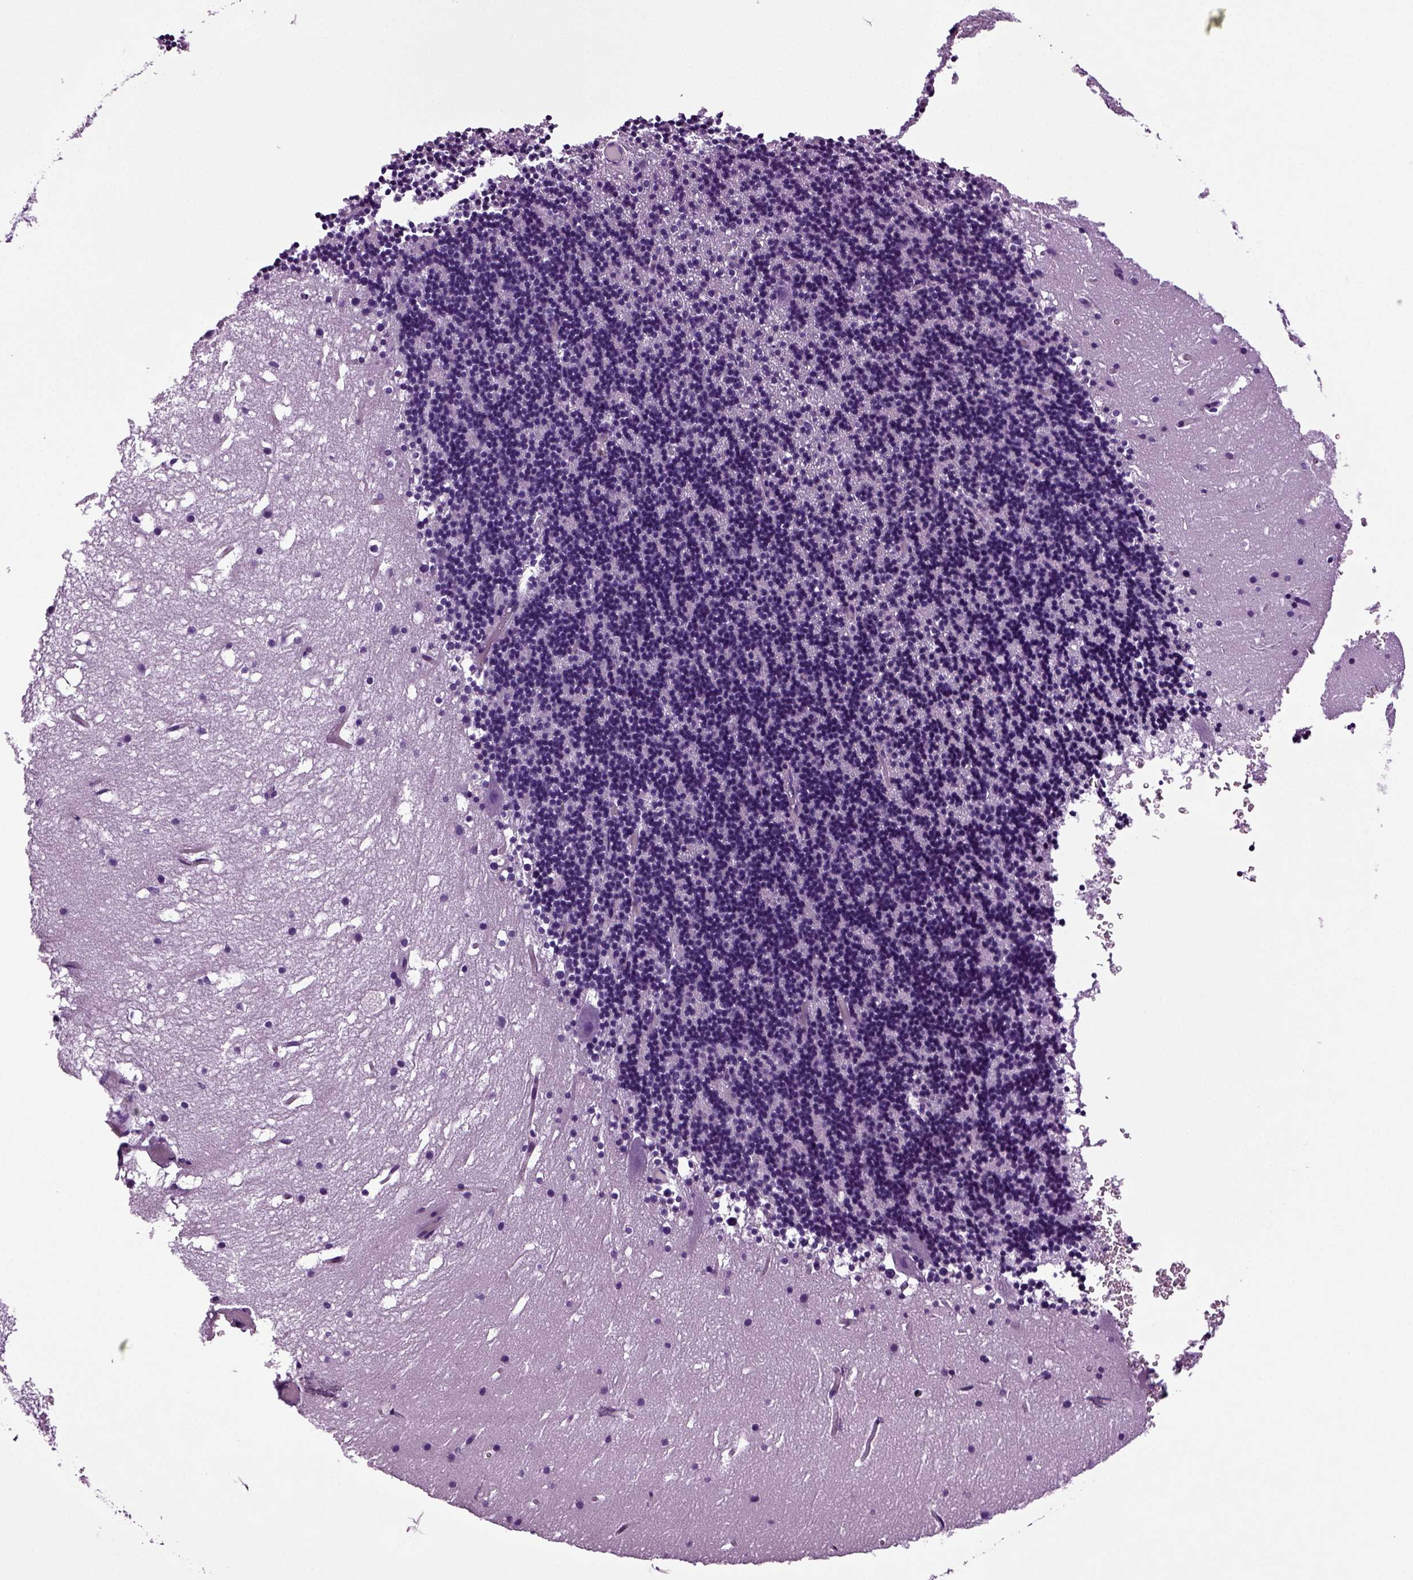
{"staining": {"intensity": "negative", "quantity": "none", "location": "none"}, "tissue": "cerebellum", "cell_type": "Cells in granular layer", "image_type": "normal", "snomed": [{"axis": "morphology", "description": "Normal tissue, NOS"}, {"axis": "topography", "description": "Cerebellum"}], "caption": "Immunohistochemical staining of unremarkable human cerebellum exhibits no significant positivity in cells in granular layer.", "gene": "RFX3", "patient": {"sex": "male", "age": 37}}